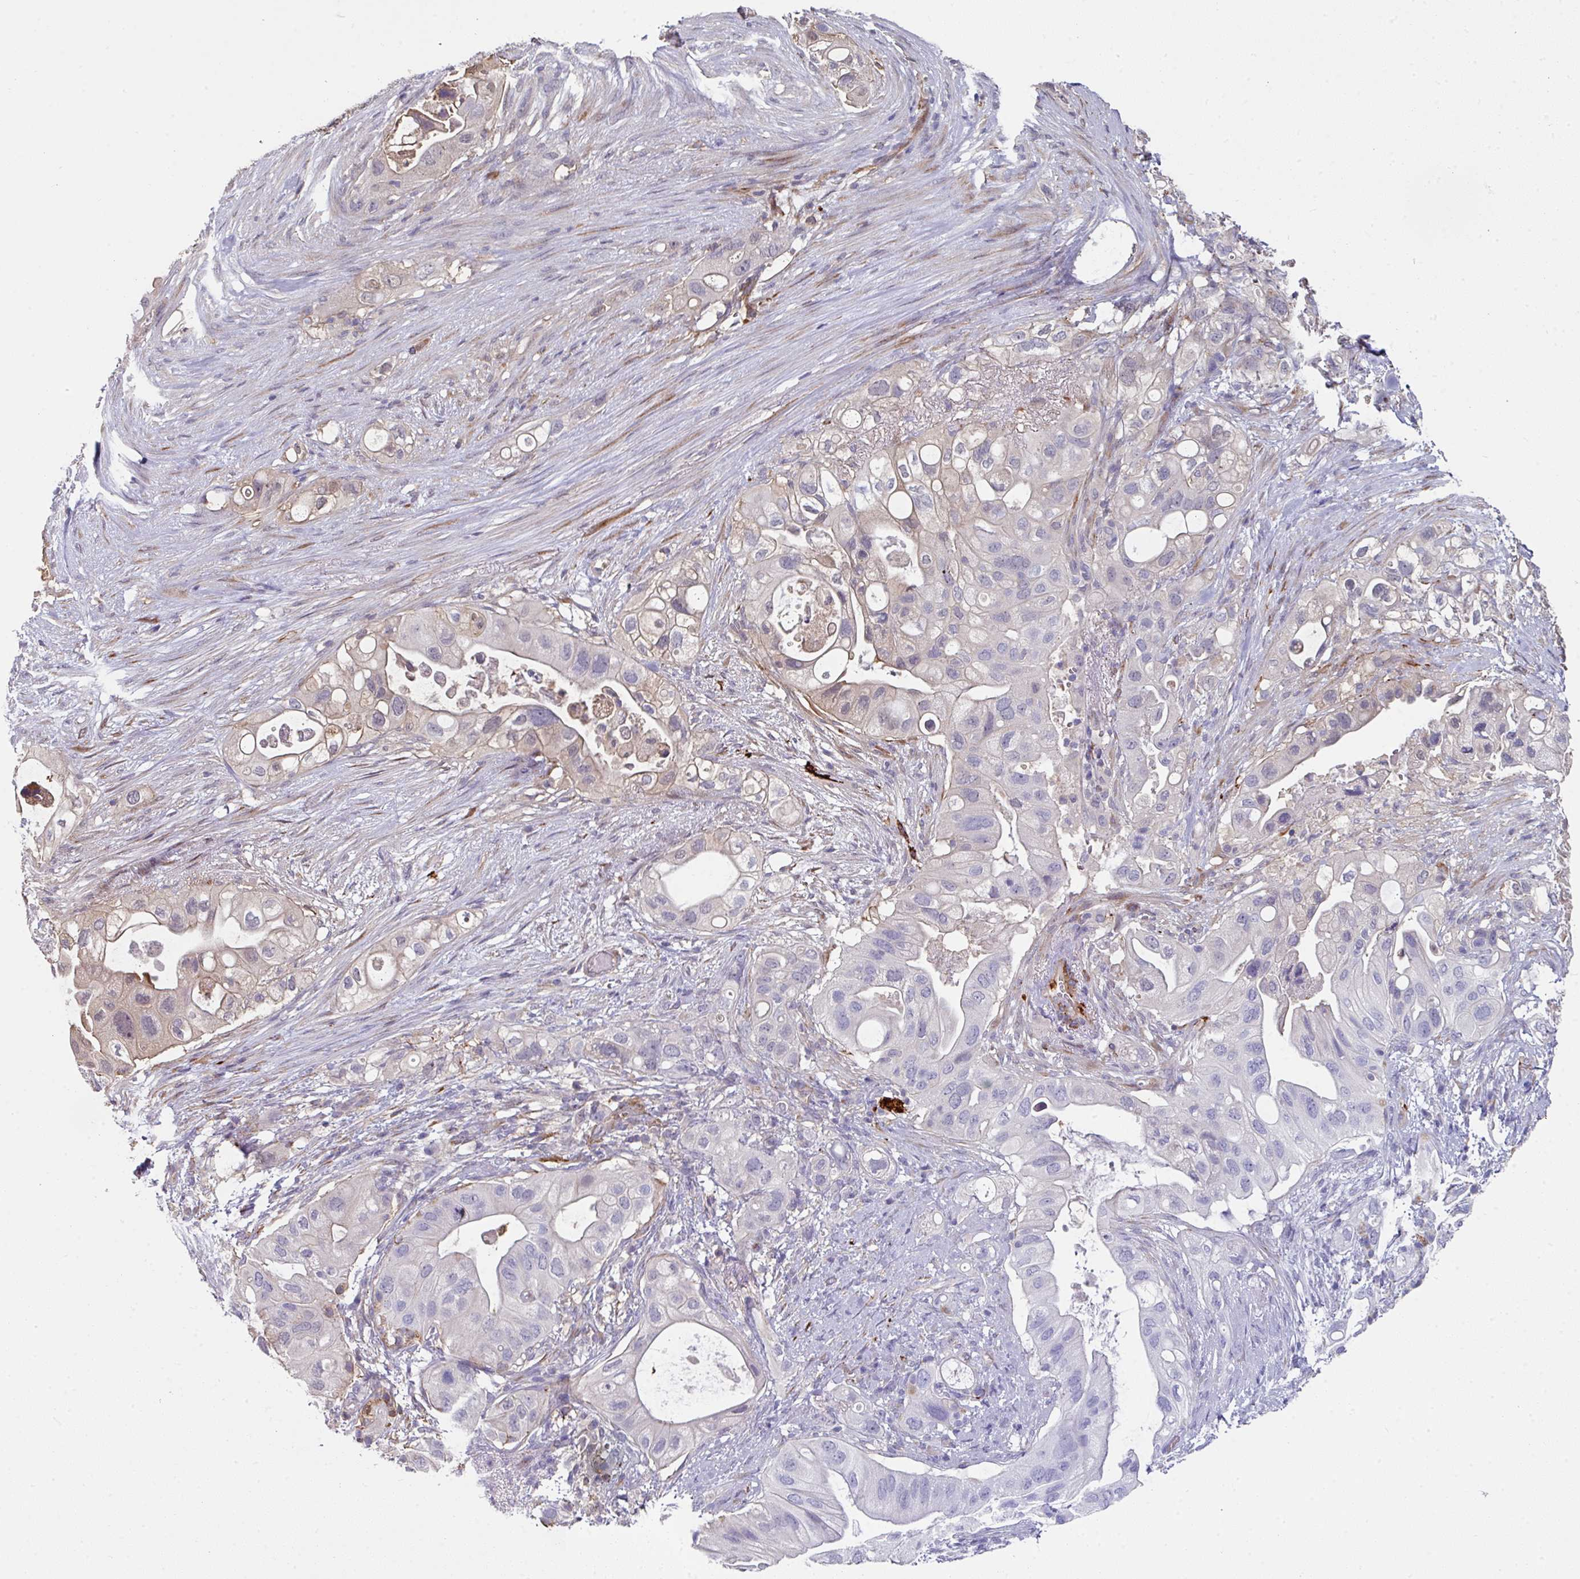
{"staining": {"intensity": "weak", "quantity": "<25%", "location": "cytoplasmic/membranous"}, "tissue": "pancreatic cancer", "cell_type": "Tumor cells", "image_type": "cancer", "snomed": [{"axis": "morphology", "description": "Adenocarcinoma, NOS"}, {"axis": "topography", "description": "Pancreas"}], "caption": "Pancreatic cancer (adenocarcinoma) was stained to show a protein in brown. There is no significant positivity in tumor cells. The staining was performed using DAB to visualize the protein expression in brown, while the nuclei were stained in blue with hematoxylin (Magnification: 20x).", "gene": "BEND5", "patient": {"sex": "female", "age": 72}}